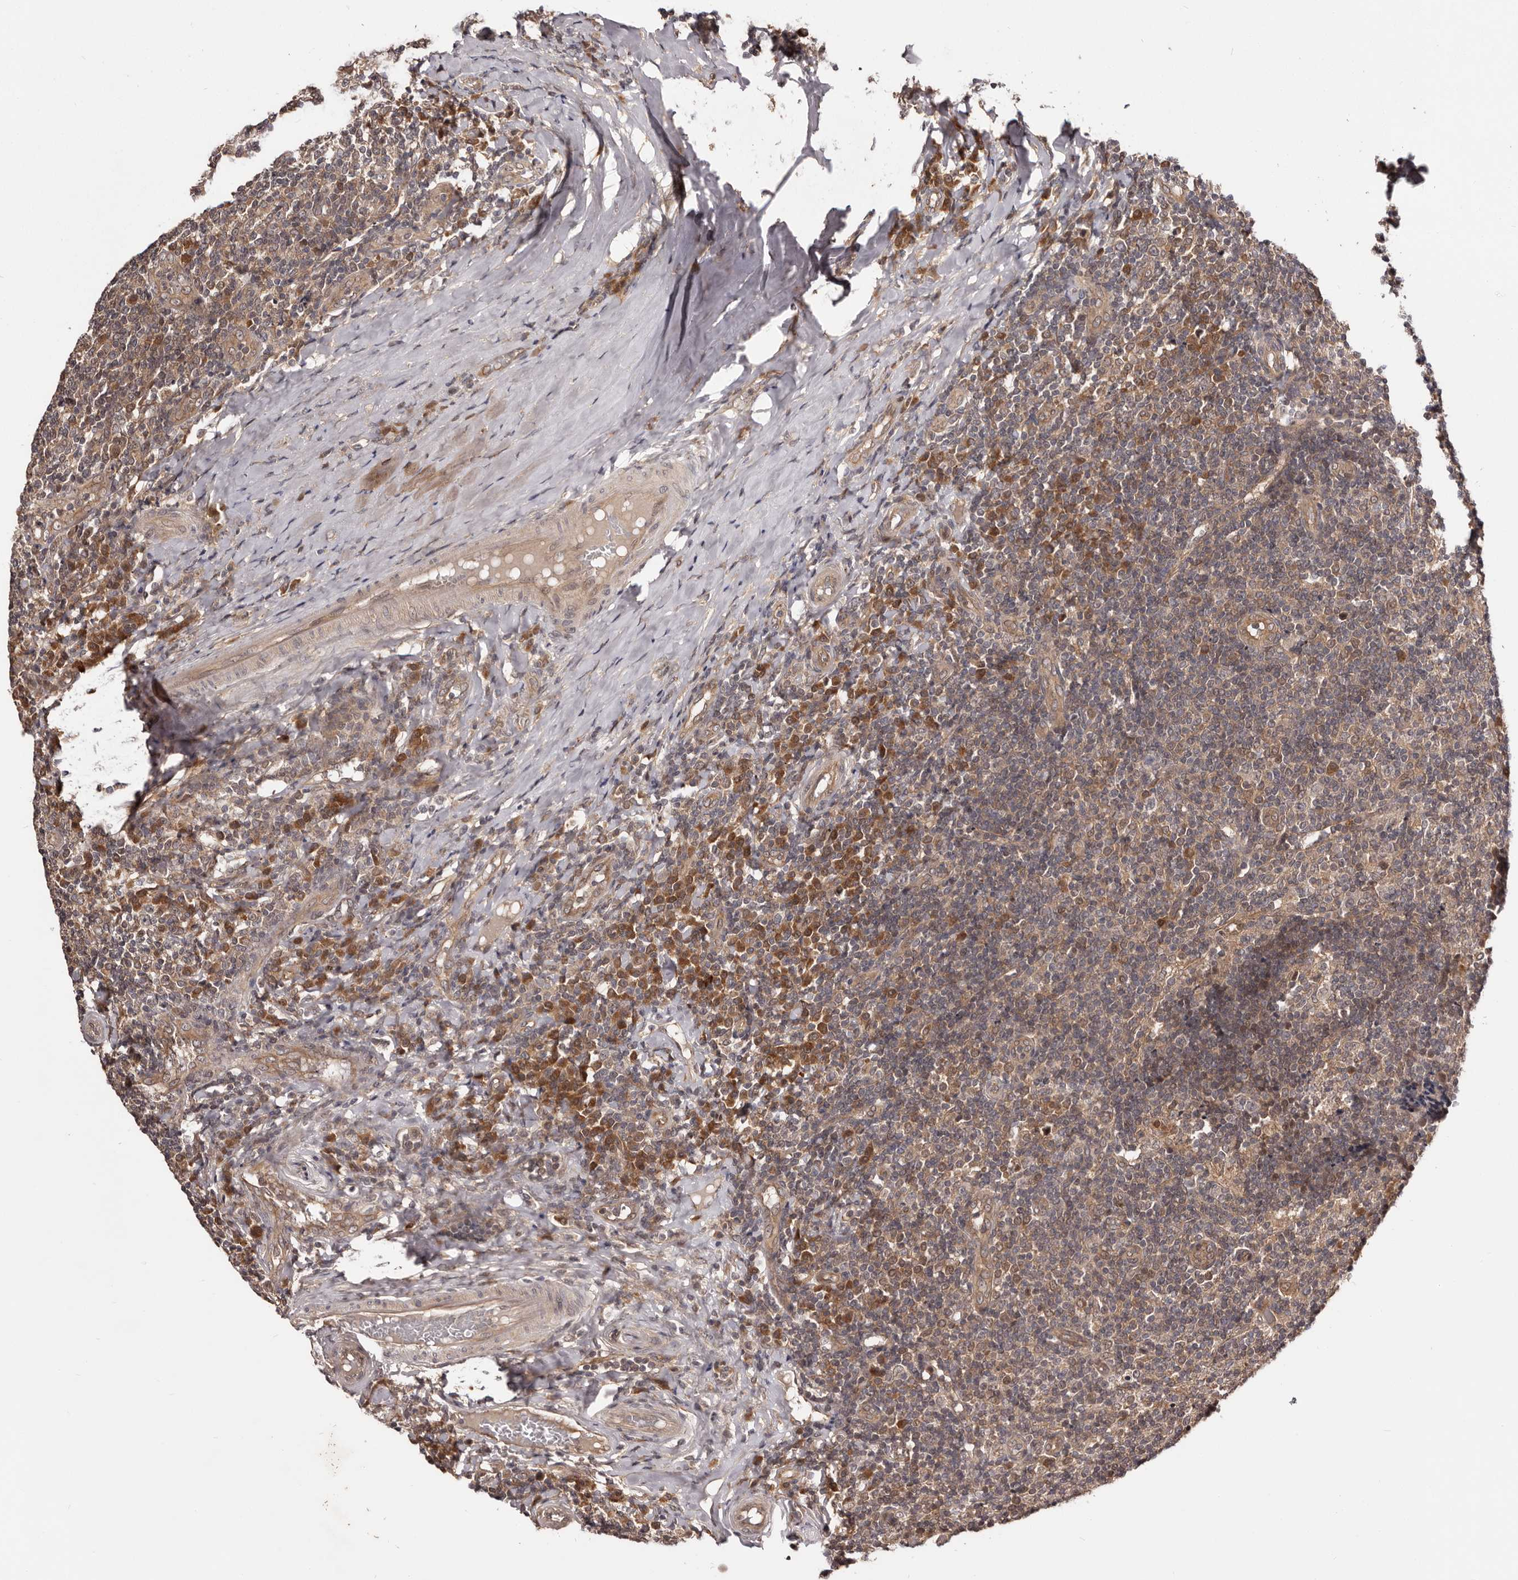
{"staining": {"intensity": "weak", "quantity": ">75%", "location": "cytoplasmic/membranous"}, "tissue": "tonsil", "cell_type": "Germinal center cells", "image_type": "normal", "snomed": [{"axis": "morphology", "description": "Normal tissue, NOS"}, {"axis": "topography", "description": "Tonsil"}], "caption": "Protein expression analysis of normal tonsil shows weak cytoplasmic/membranous positivity in about >75% of germinal center cells.", "gene": "MDP1", "patient": {"sex": "female", "age": 19}}